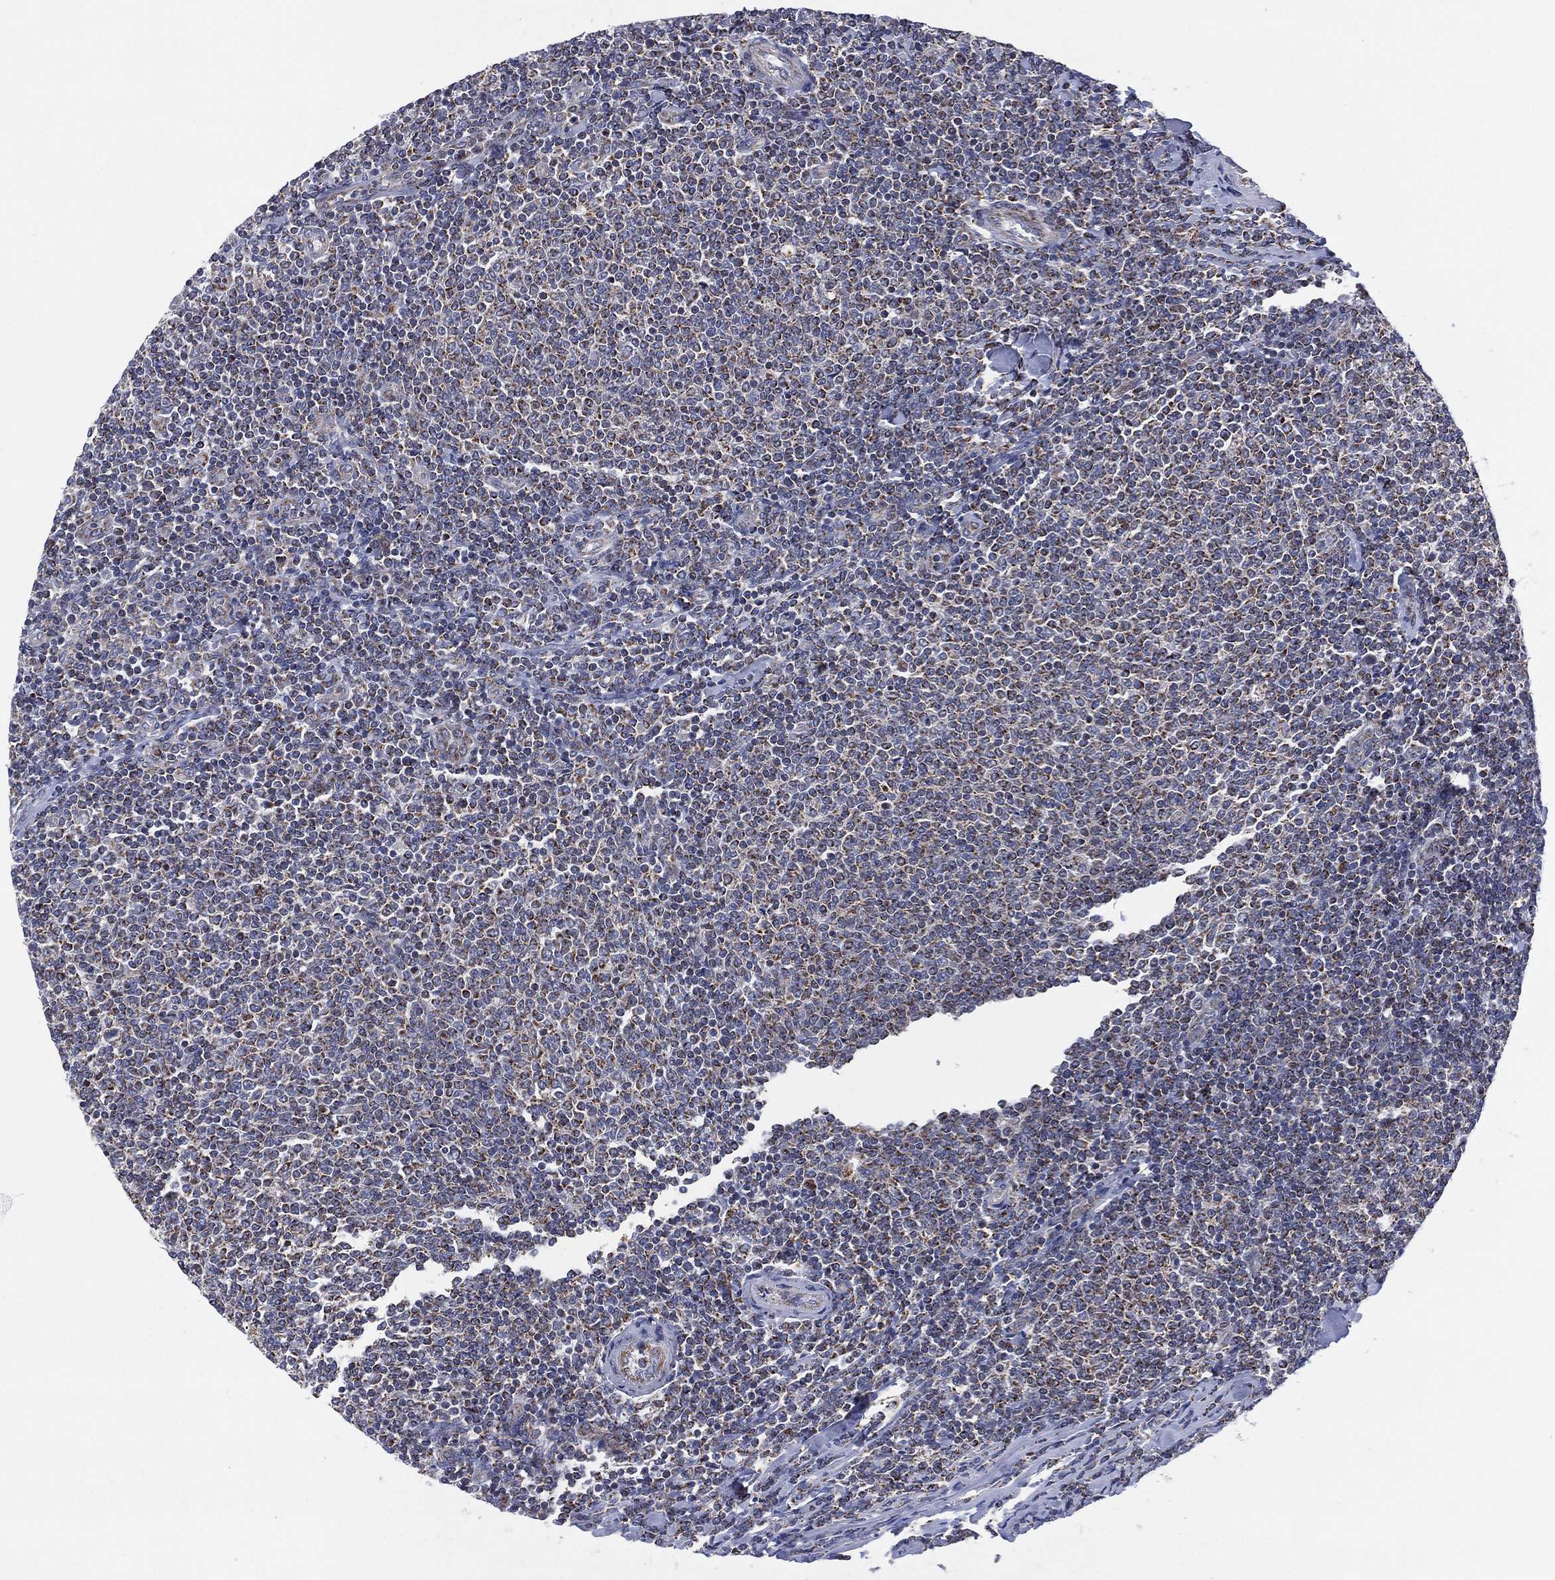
{"staining": {"intensity": "negative", "quantity": "none", "location": "none"}, "tissue": "lymphoma", "cell_type": "Tumor cells", "image_type": "cancer", "snomed": [{"axis": "morphology", "description": "Malignant lymphoma, non-Hodgkin's type, Low grade"}, {"axis": "topography", "description": "Lymph node"}], "caption": "This is an immunohistochemistry histopathology image of human malignant lymphoma, non-Hodgkin's type (low-grade). There is no staining in tumor cells.", "gene": "PPP2R5A", "patient": {"sex": "male", "age": 52}}